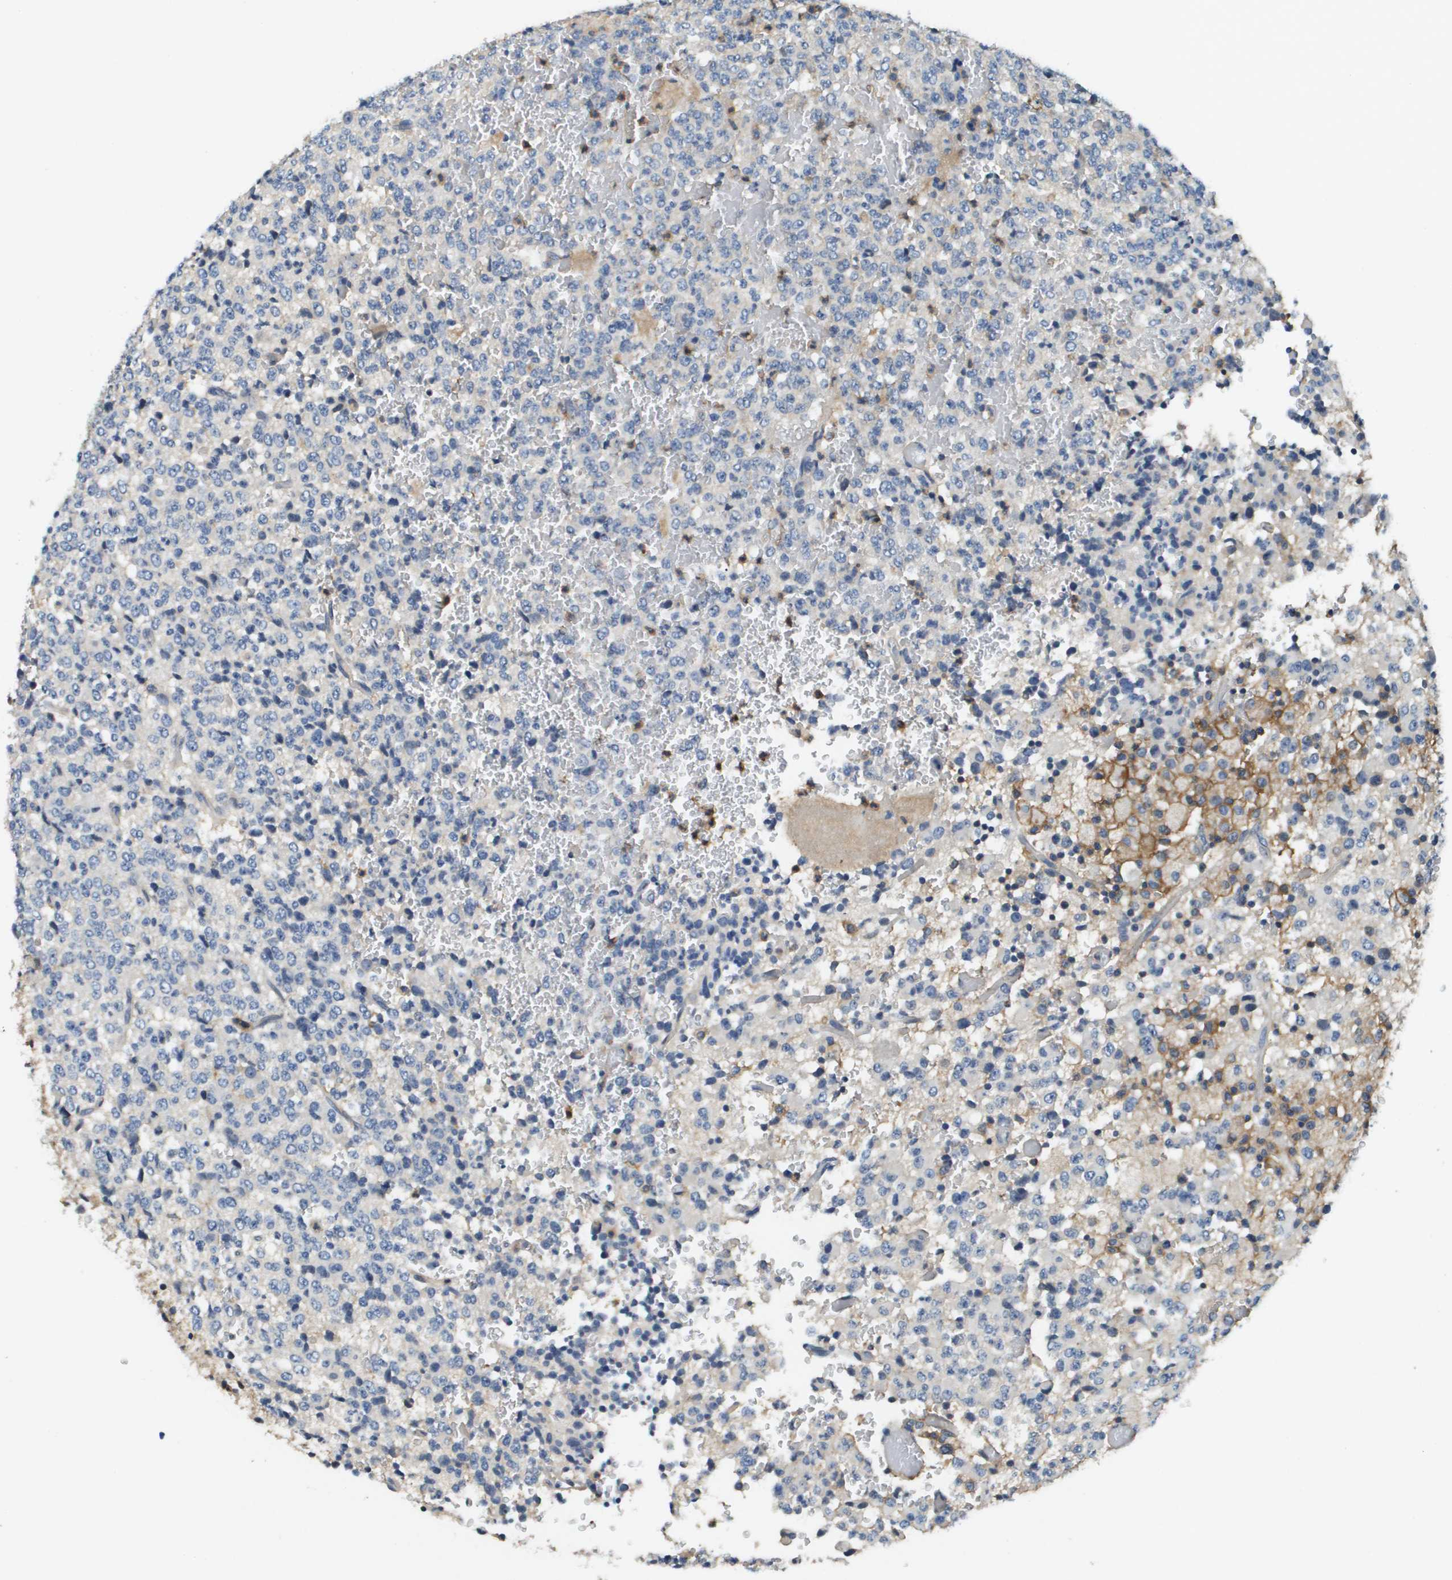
{"staining": {"intensity": "negative", "quantity": "none", "location": "none"}, "tissue": "glioma", "cell_type": "Tumor cells", "image_type": "cancer", "snomed": [{"axis": "morphology", "description": "Glioma, malignant, High grade"}, {"axis": "topography", "description": "pancreas cauda"}], "caption": "This is an immunohistochemistry image of human malignant glioma (high-grade). There is no positivity in tumor cells.", "gene": "SLC16A3", "patient": {"sex": "male", "age": 60}}